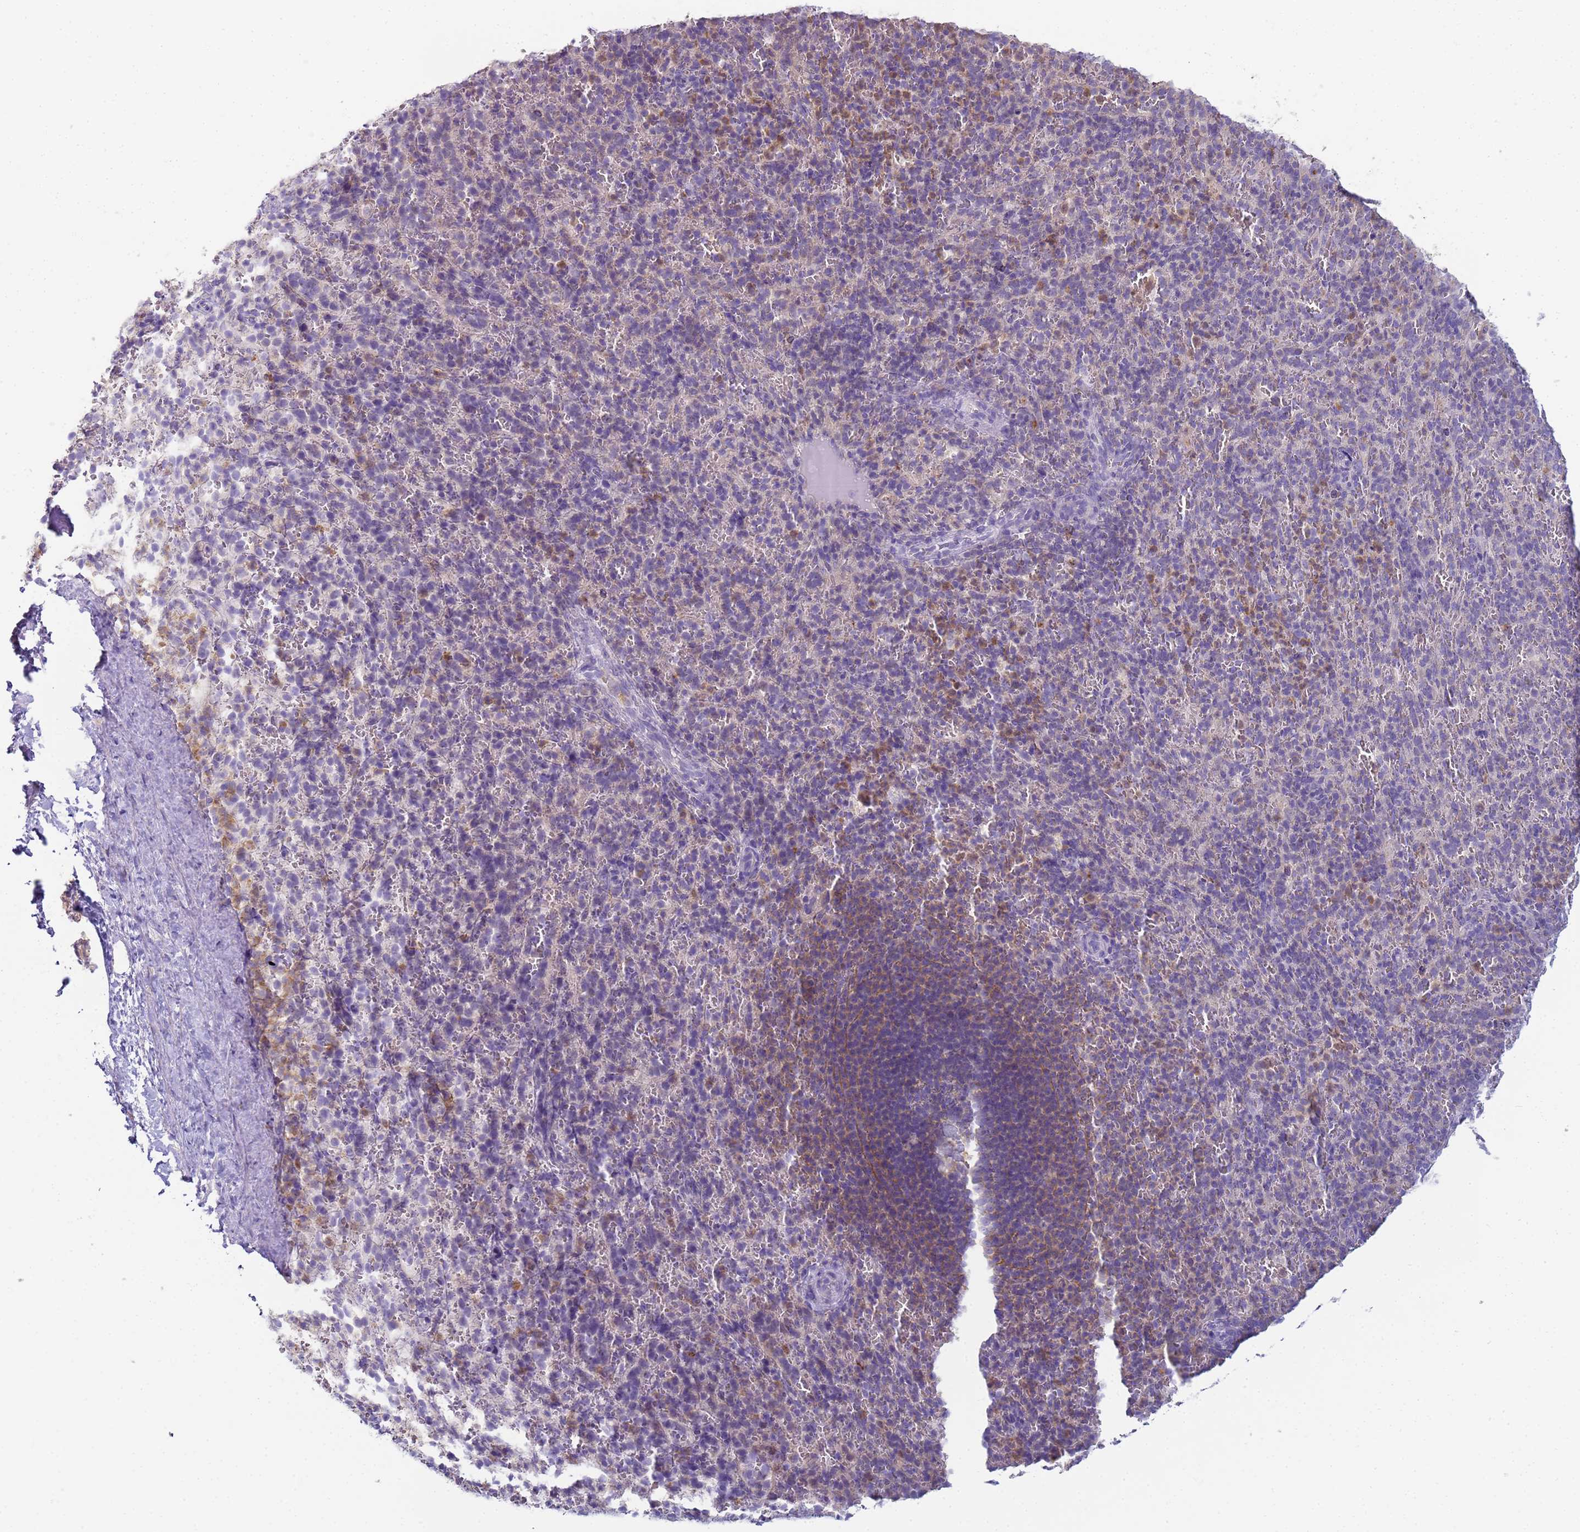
{"staining": {"intensity": "negative", "quantity": "none", "location": "none"}, "tissue": "spleen", "cell_type": "Cells in red pulp", "image_type": "normal", "snomed": [{"axis": "morphology", "description": "Normal tissue, NOS"}, {"axis": "topography", "description": "Spleen"}], "caption": "Cells in red pulp show no significant positivity in benign spleen. Brightfield microscopy of immunohistochemistry stained with DAB (3,3'-diaminobenzidine) (brown) and hematoxylin (blue), captured at high magnification.", "gene": "CR1", "patient": {"sex": "female", "age": 21}}